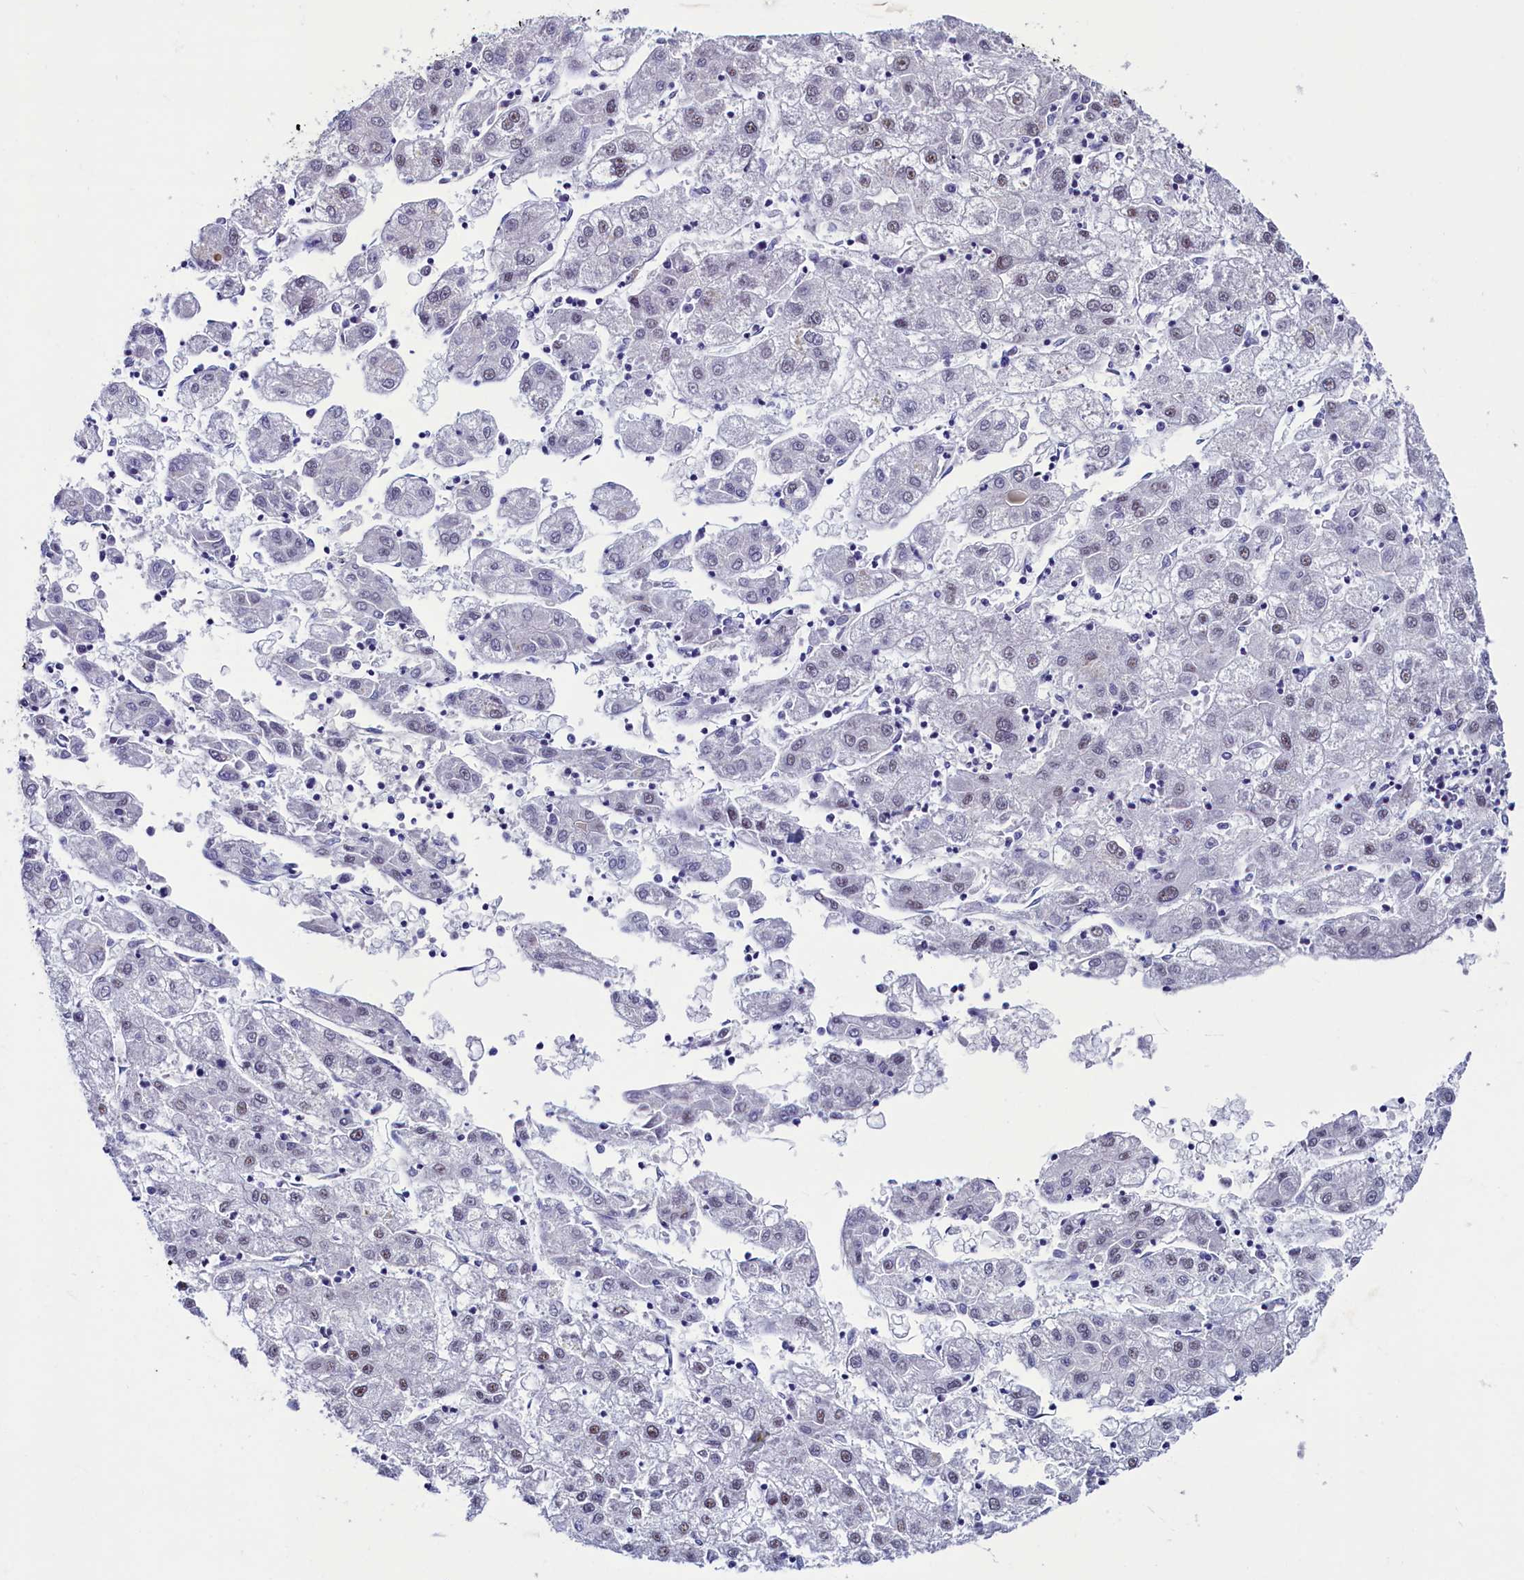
{"staining": {"intensity": "weak", "quantity": "25%-75%", "location": "nuclear"}, "tissue": "liver cancer", "cell_type": "Tumor cells", "image_type": "cancer", "snomed": [{"axis": "morphology", "description": "Carcinoma, Hepatocellular, NOS"}, {"axis": "topography", "description": "Liver"}], "caption": "Immunohistochemistry (IHC) micrograph of liver cancer stained for a protein (brown), which displays low levels of weak nuclear expression in approximately 25%-75% of tumor cells.", "gene": "SRRM2", "patient": {"sex": "male", "age": 72}}